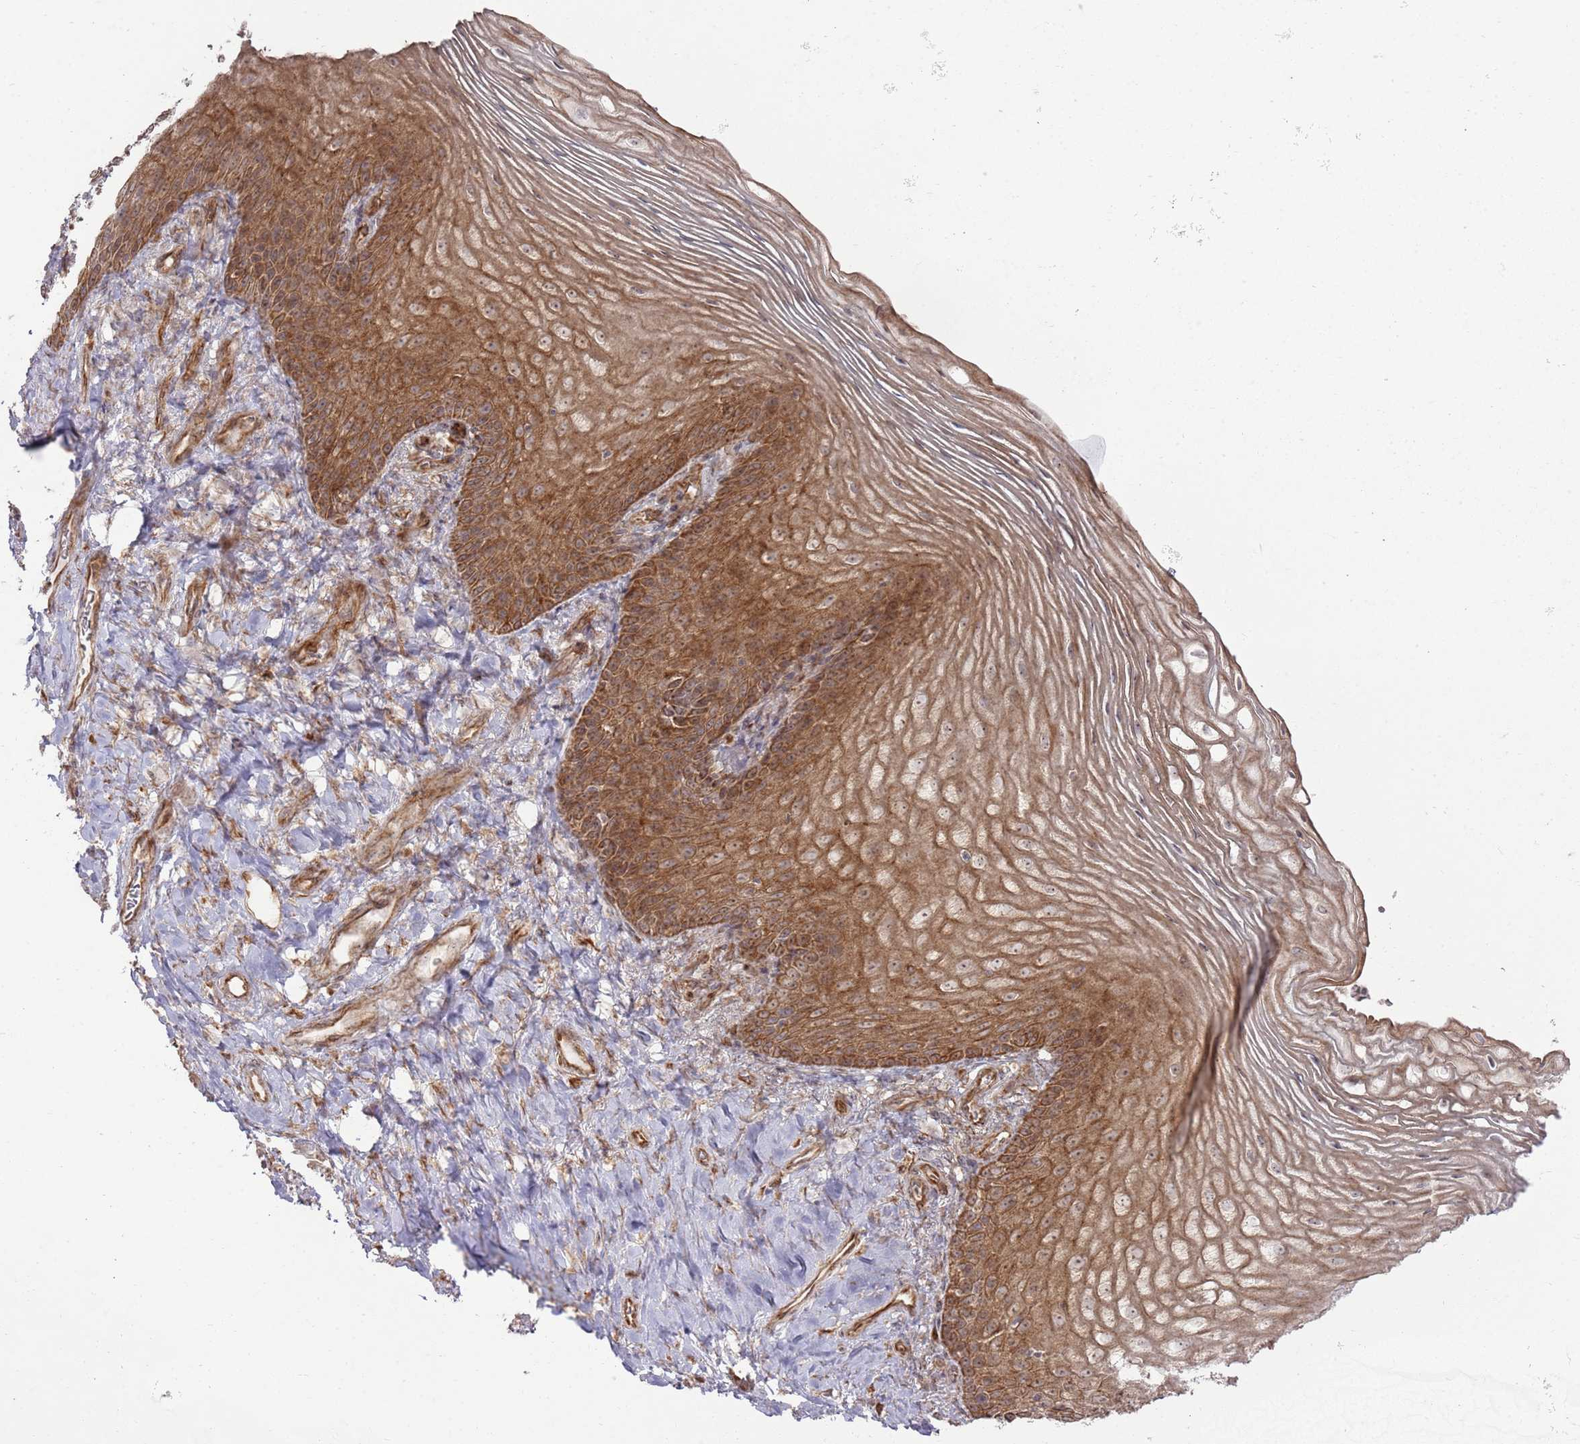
{"staining": {"intensity": "moderate", "quantity": ">75%", "location": "cytoplasmic/membranous"}, "tissue": "vagina", "cell_type": "Squamous epithelial cells", "image_type": "normal", "snomed": [{"axis": "morphology", "description": "Normal tissue, NOS"}, {"axis": "topography", "description": "Vagina"}], "caption": "An immunohistochemistry (IHC) micrograph of unremarkable tissue is shown. Protein staining in brown labels moderate cytoplasmic/membranous positivity in vagina within squamous epithelial cells. (IHC, brightfield microscopy, high magnification).", "gene": "PHF21A", "patient": {"sex": "female", "age": 60}}